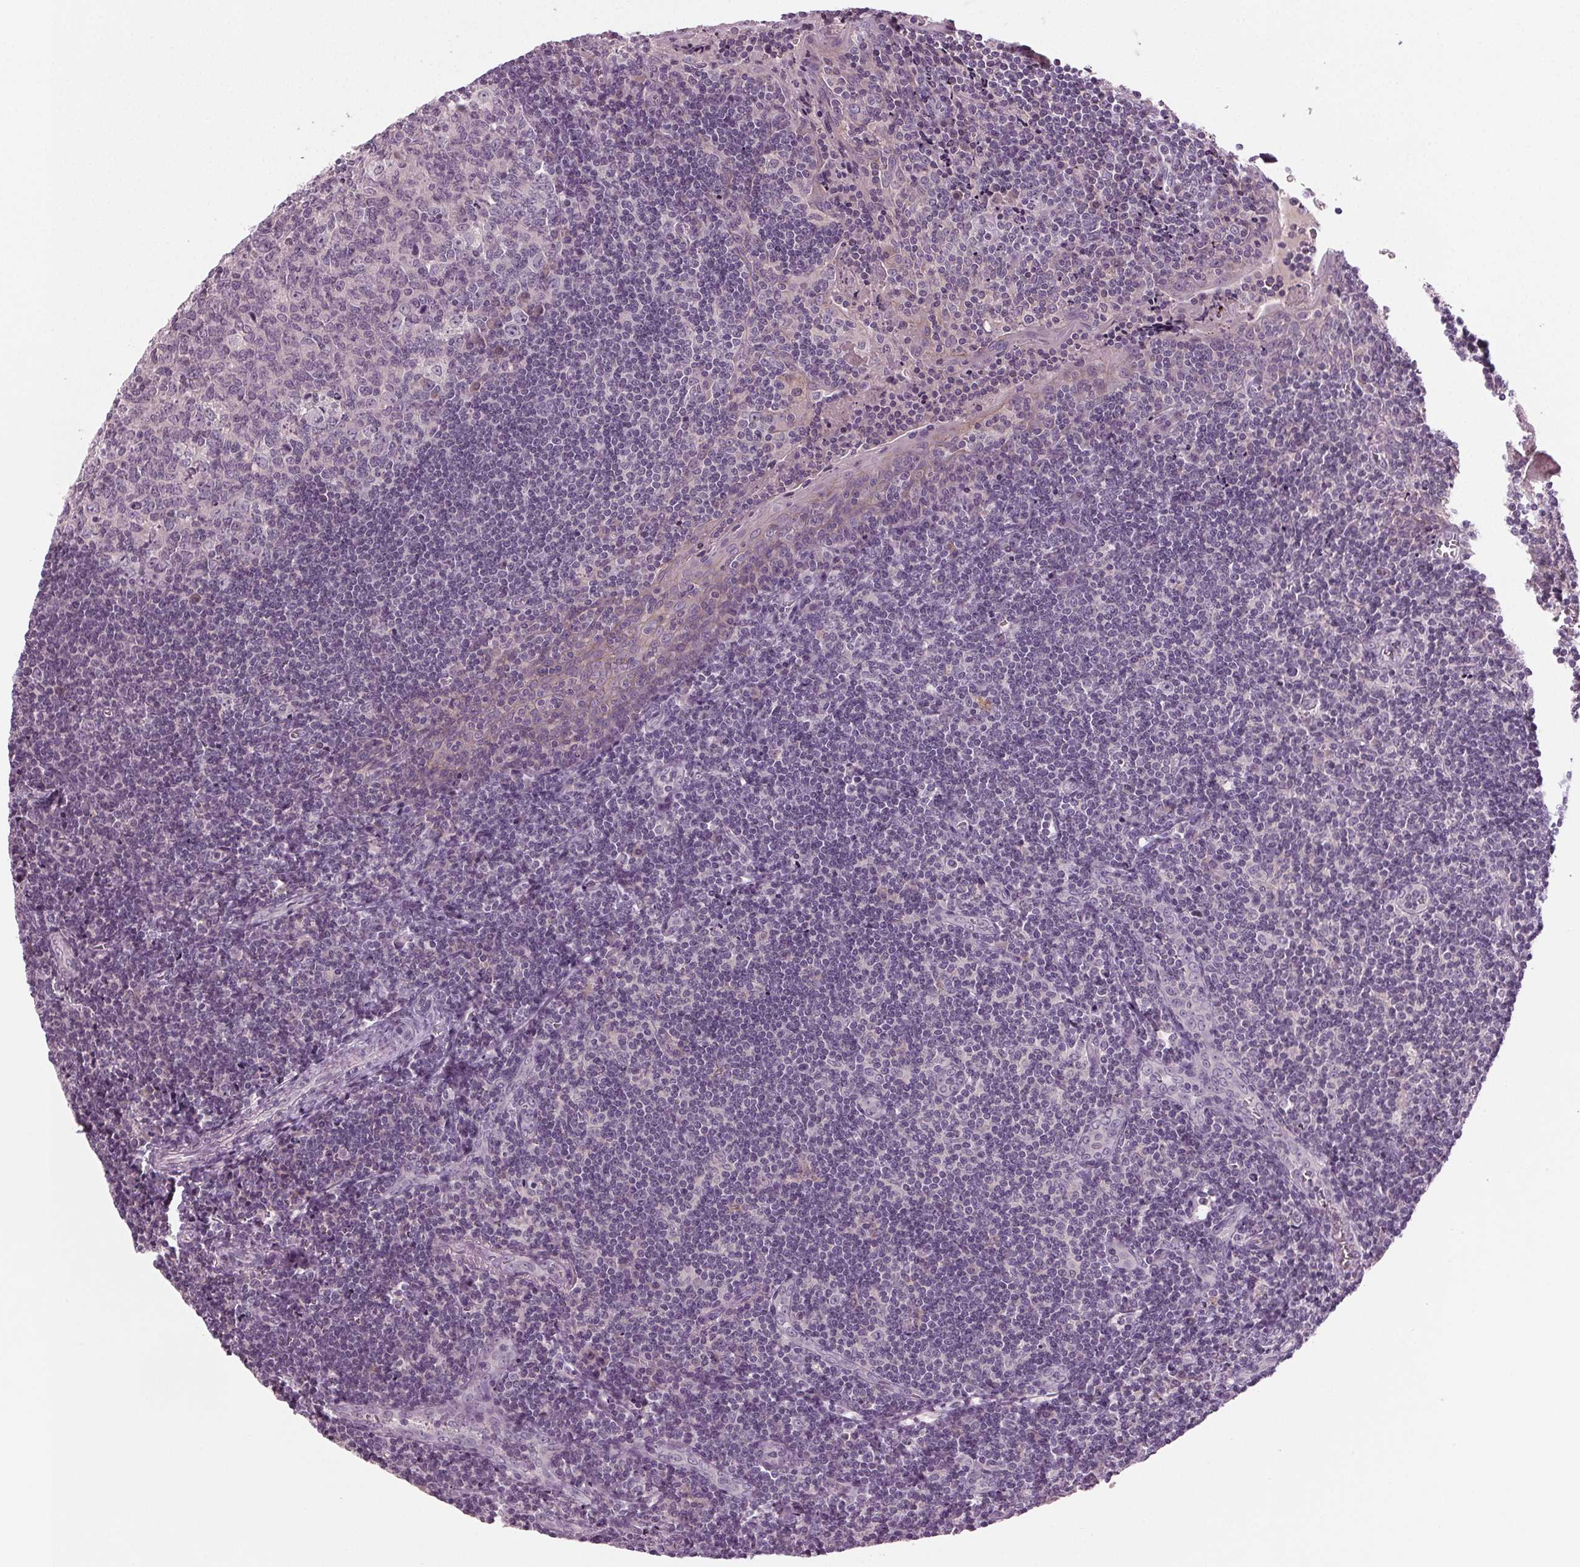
{"staining": {"intensity": "negative", "quantity": "none", "location": "none"}, "tissue": "tonsil", "cell_type": "Germinal center cells", "image_type": "normal", "snomed": [{"axis": "morphology", "description": "Normal tissue, NOS"}, {"axis": "morphology", "description": "Inflammation, NOS"}, {"axis": "topography", "description": "Tonsil"}], "caption": "This is a histopathology image of immunohistochemistry (IHC) staining of unremarkable tonsil, which shows no expression in germinal center cells. (DAB IHC with hematoxylin counter stain).", "gene": "BHLHE22", "patient": {"sex": "female", "age": 31}}